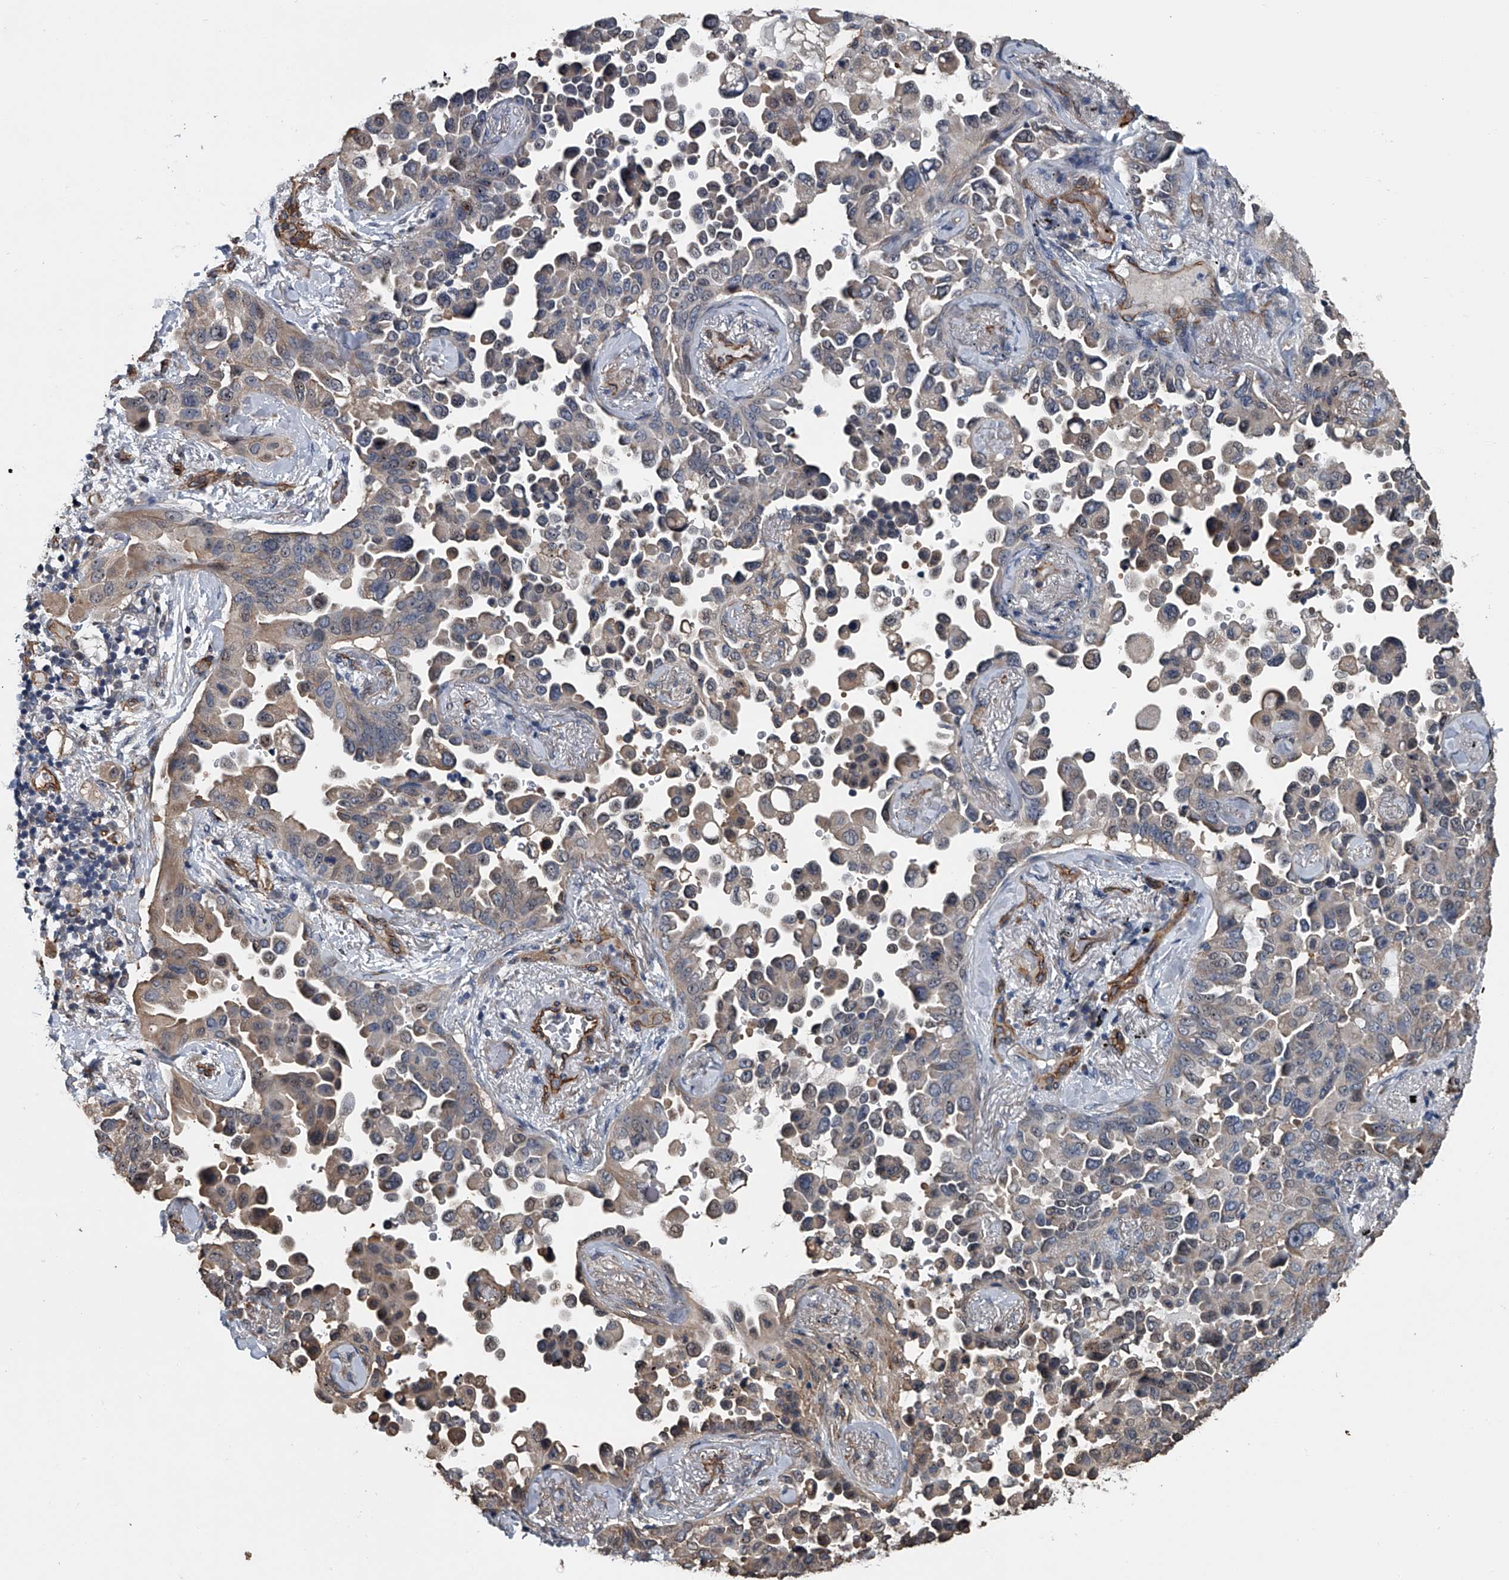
{"staining": {"intensity": "weak", "quantity": "<25%", "location": "cytoplasmic/membranous"}, "tissue": "lung cancer", "cell_type": "Tumor cells", "image_type": "cancer", "snomed": [{"axis": "morphology", "description": "Adenocarcinoma, NOS"}, {"axis": "topography", "description": "Lung"}], "caption": "Tumor cells show no significant protein expression in lung adenocarcinoma.", "gene": "LDLRAD2", "patient": {"sex": "female", "age": 67}}